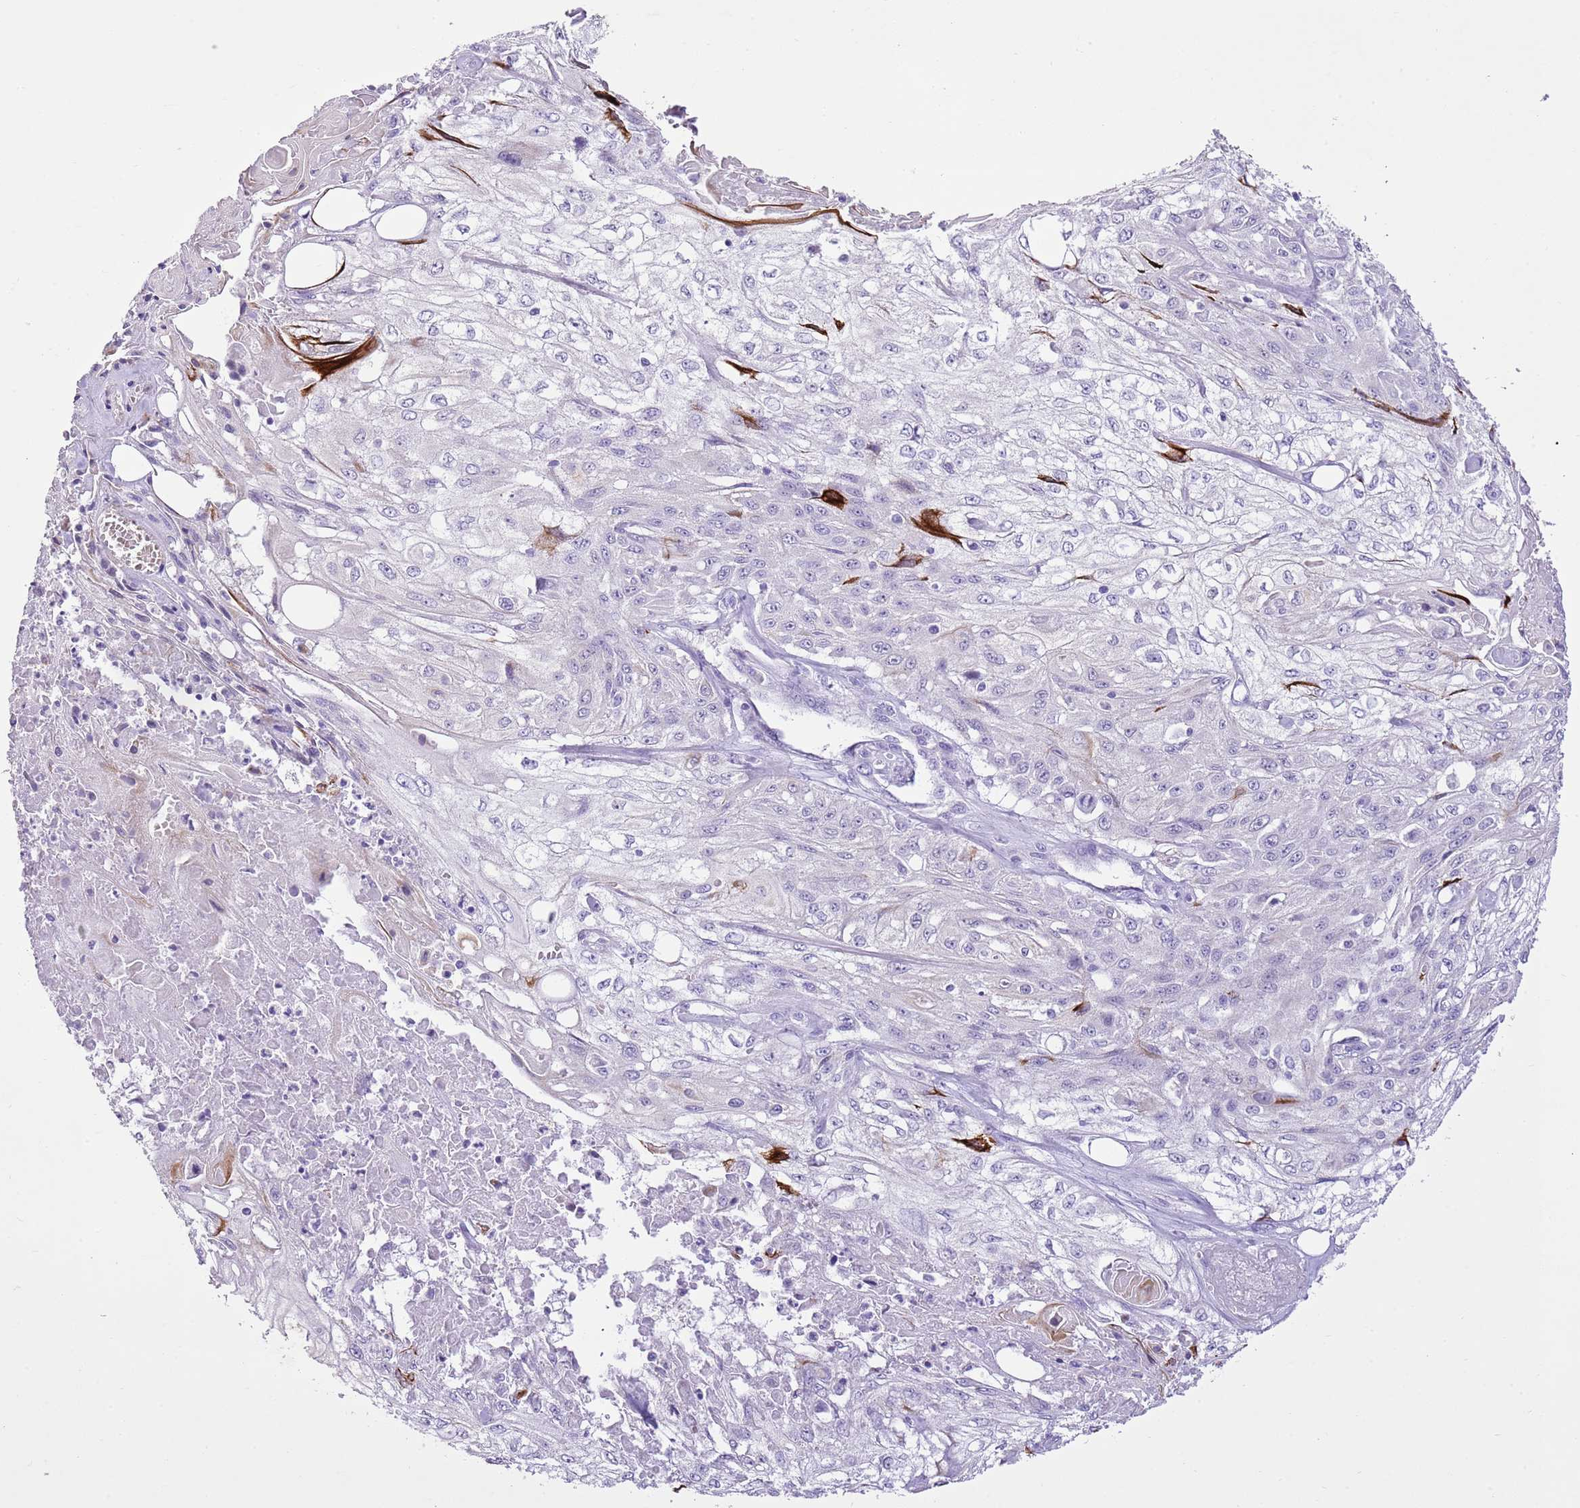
{"staining": {"intensity": "negative", "quantity": "none", "location": "none"}, "tissue": "skin cancer", "cell_type": "Tumor cells", "image_type": "cancer", "snomed": [{"axis": "morphology", "description": "Squamous cell carcinoma, NOS"}, {"axis": "morphology", "description": "Squamous cell carcinoma, metastatic, NOS"}, {"axis": "topography", "description": "Skin"}, {"axis": "topography", "description": "Lymph node"}], "caption": "A photomicrograph of squamous cell carcinoma (skin) stained for a protein shows no brown staining in tumor cells.", "gene": "XPO7", "patient": {"sex": "male", "age": 75}}